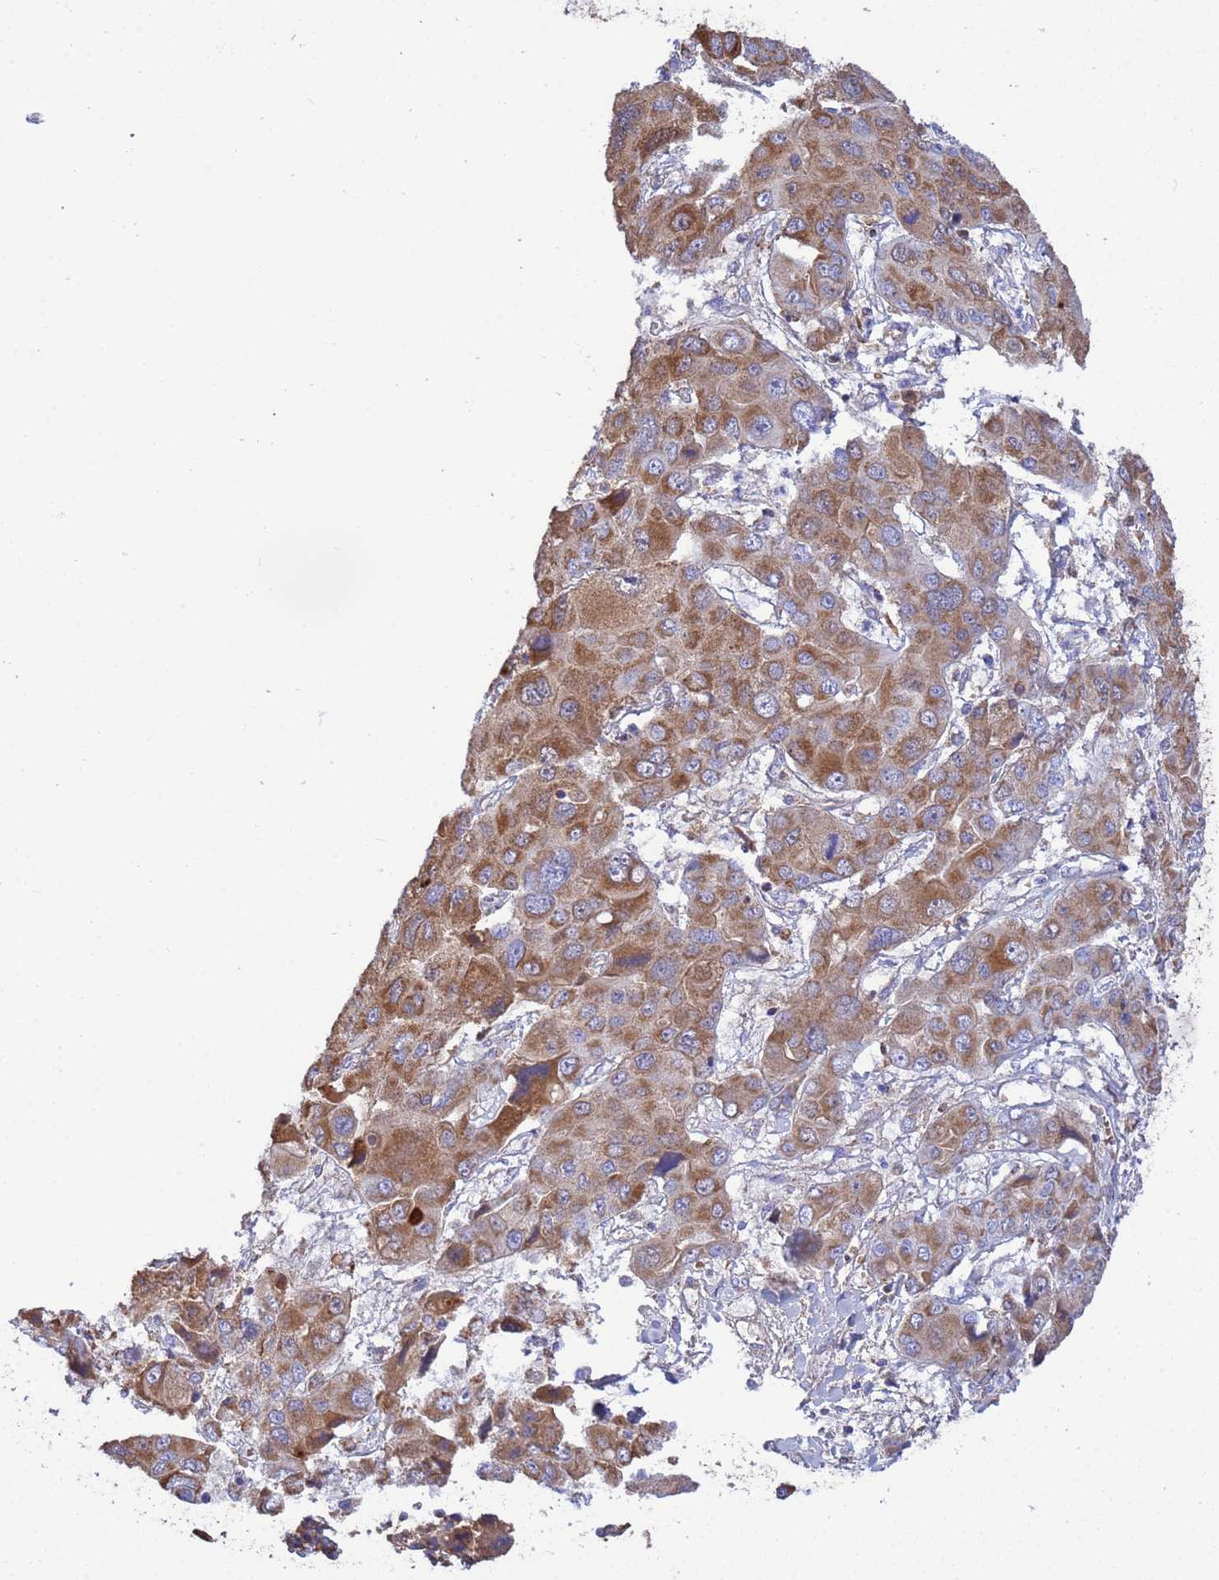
{"staining": {"intensity": "moderate", "quantity": ">75%", "location": "cytoplasmic/membranous"}, "tissue": "liver cancer", "cell_type": "Tumor cells", "image_type": "cancer", "snomed": [{"axis": "morphology", "description": "Cholangiocarcinoma"}, {"axis": "topography", "description": "Liver"}], "caption": "Liver cholangiocarcinoma tissue reveals moderate cytoplasmic/membranous expression in about >75% of tumor cells", "gene": "GLUD1", "patient": {"sex": "male", "age": 67}}